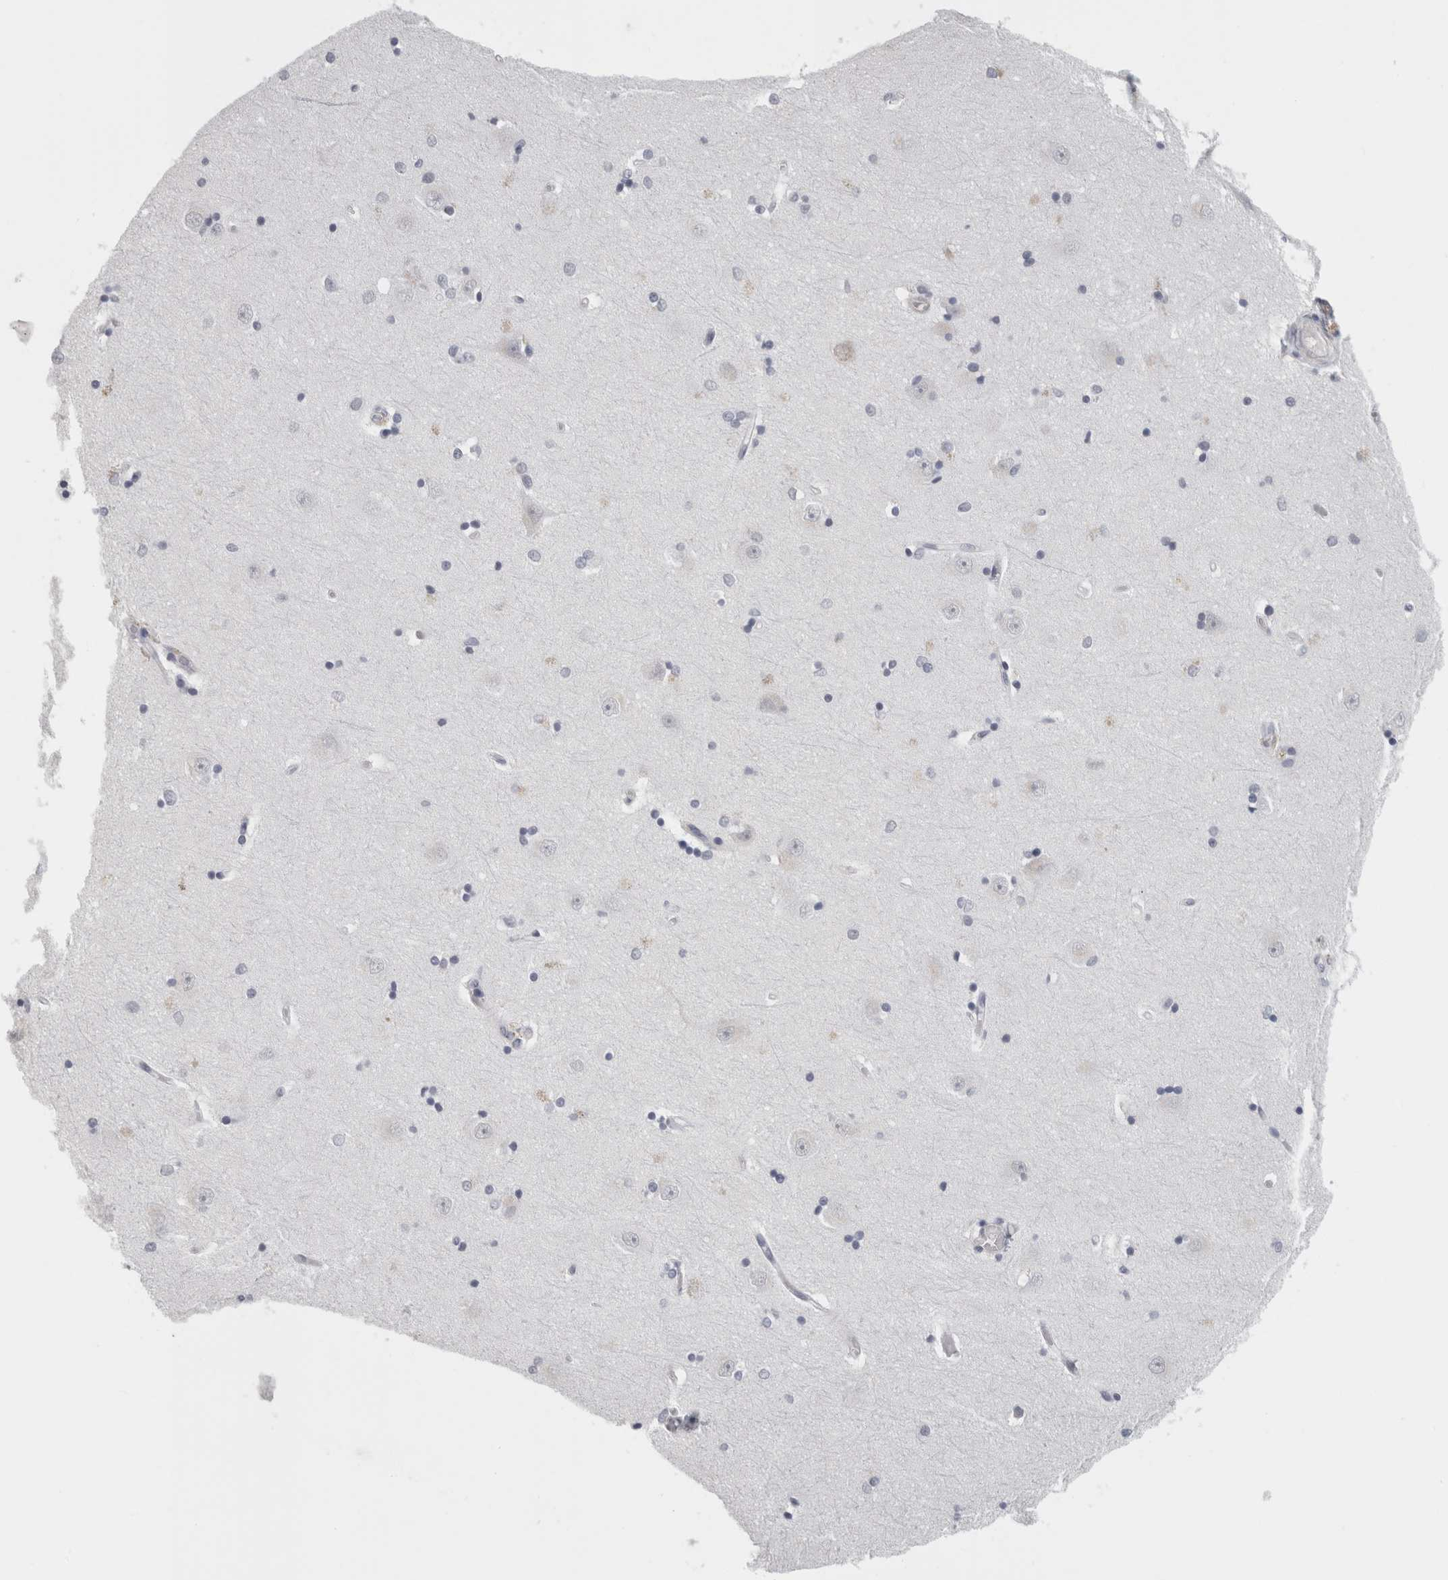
{"staining": {"intensity": "moderate", "quantity": "<25%", "location": "cytoplasmic/membranous"}, "tissue": "hippocampus", "cell_type": "Glial cells", "image_type": "normal", "snomed": [{"axis": "morphology", "description": "Normal tissue, NOS"}, {"axis": "topography", "description": "Hippocampus"}], "caption": "Immunohistochemistry (DAB (3,3'-diaminobenzidine)) staining of benign human hippocampus exhibits moderate cytoplasmic/membranous protein expression in approximately <25% of glial cells.", "gene": "FBLIM1", "patient": {"sex": "male", "age": 45}}